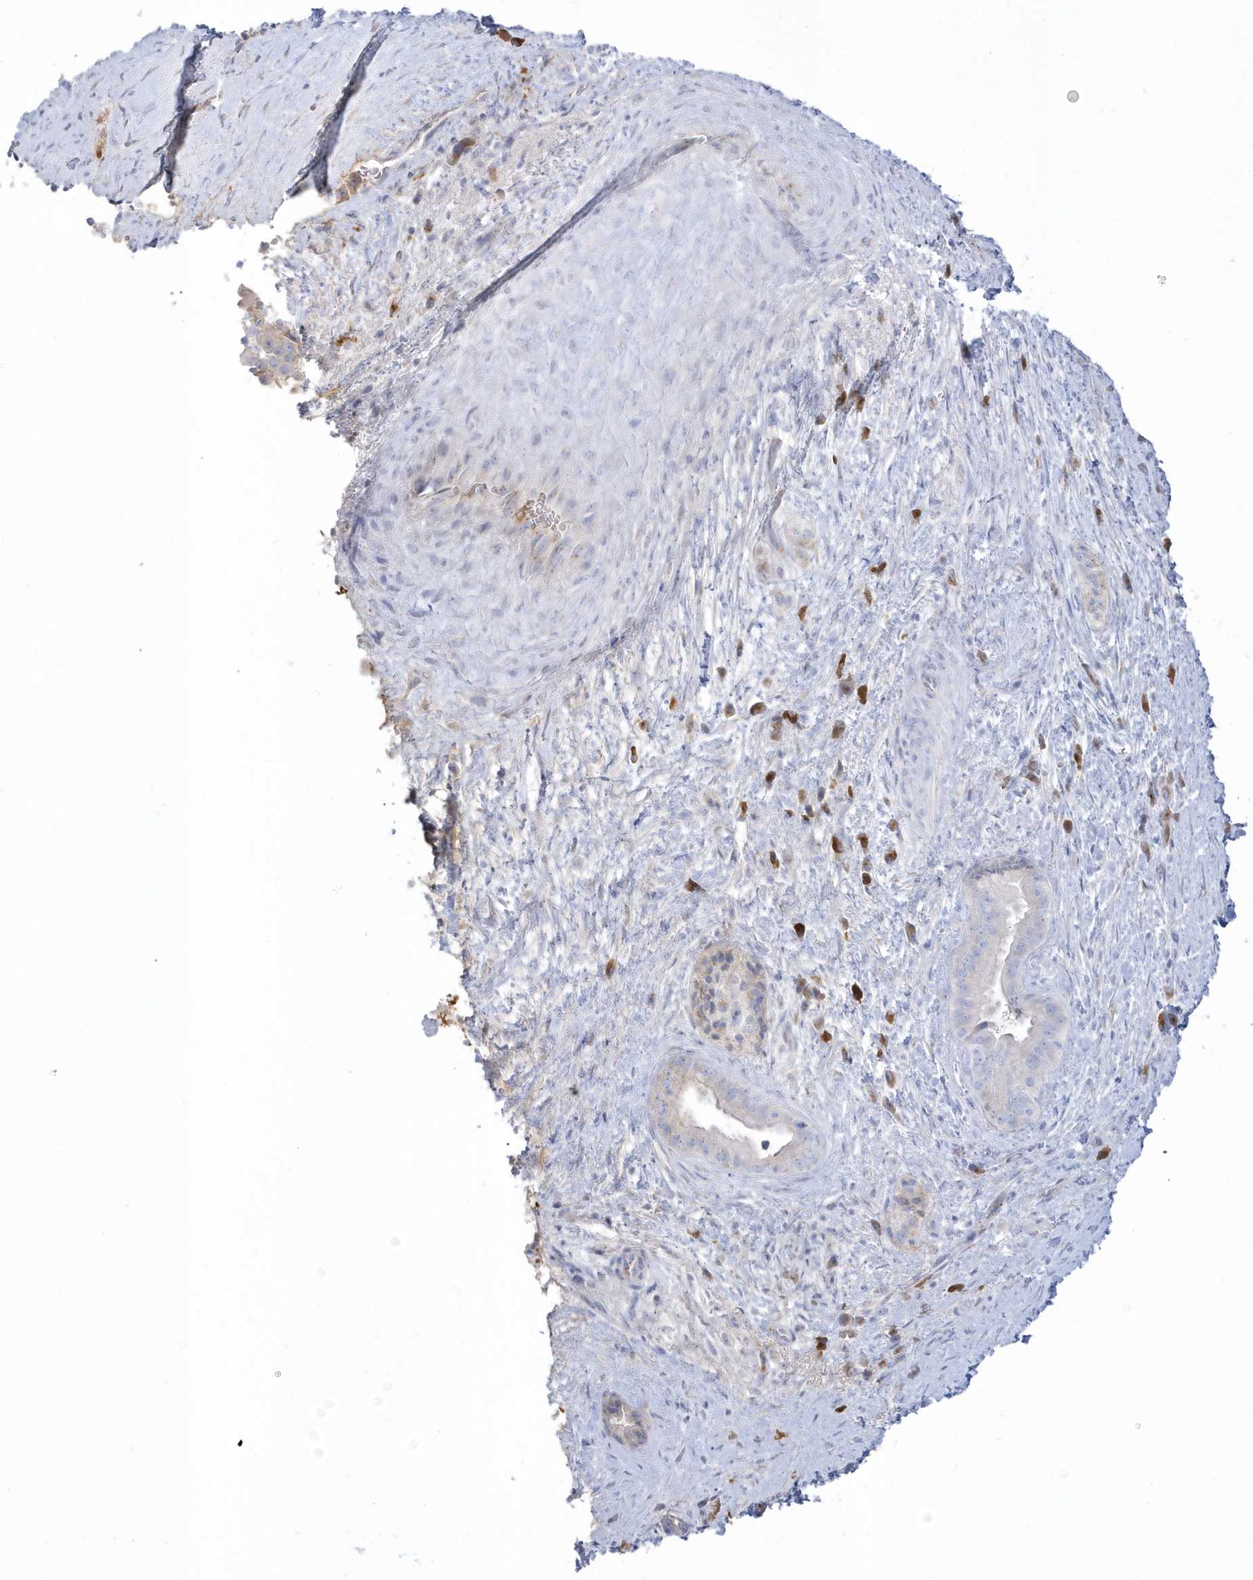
{"staining": {"intensity": "negative", "quantity": "none", "location": "none"}, "tissue": "pancreatic cancer", "cell_type": "Tumor cells", "image_type": "cancer", "snomed": [{"axis": "morphology", "description": "Adenocarcinoma, NOS"}, {"axis": "topography", "description": "Pancreas"}], "caption": "Immunohistochemistry of adenocarcinoma (pancreatic) exhibits no staining in tumor cells. (Stains: DAB IHC with hematoxylin counter stain, Microscopy: brightfield microscopy at high magnification).", "gene": "SEMA3D", "patient": {"sex": "male", "age": 63}}